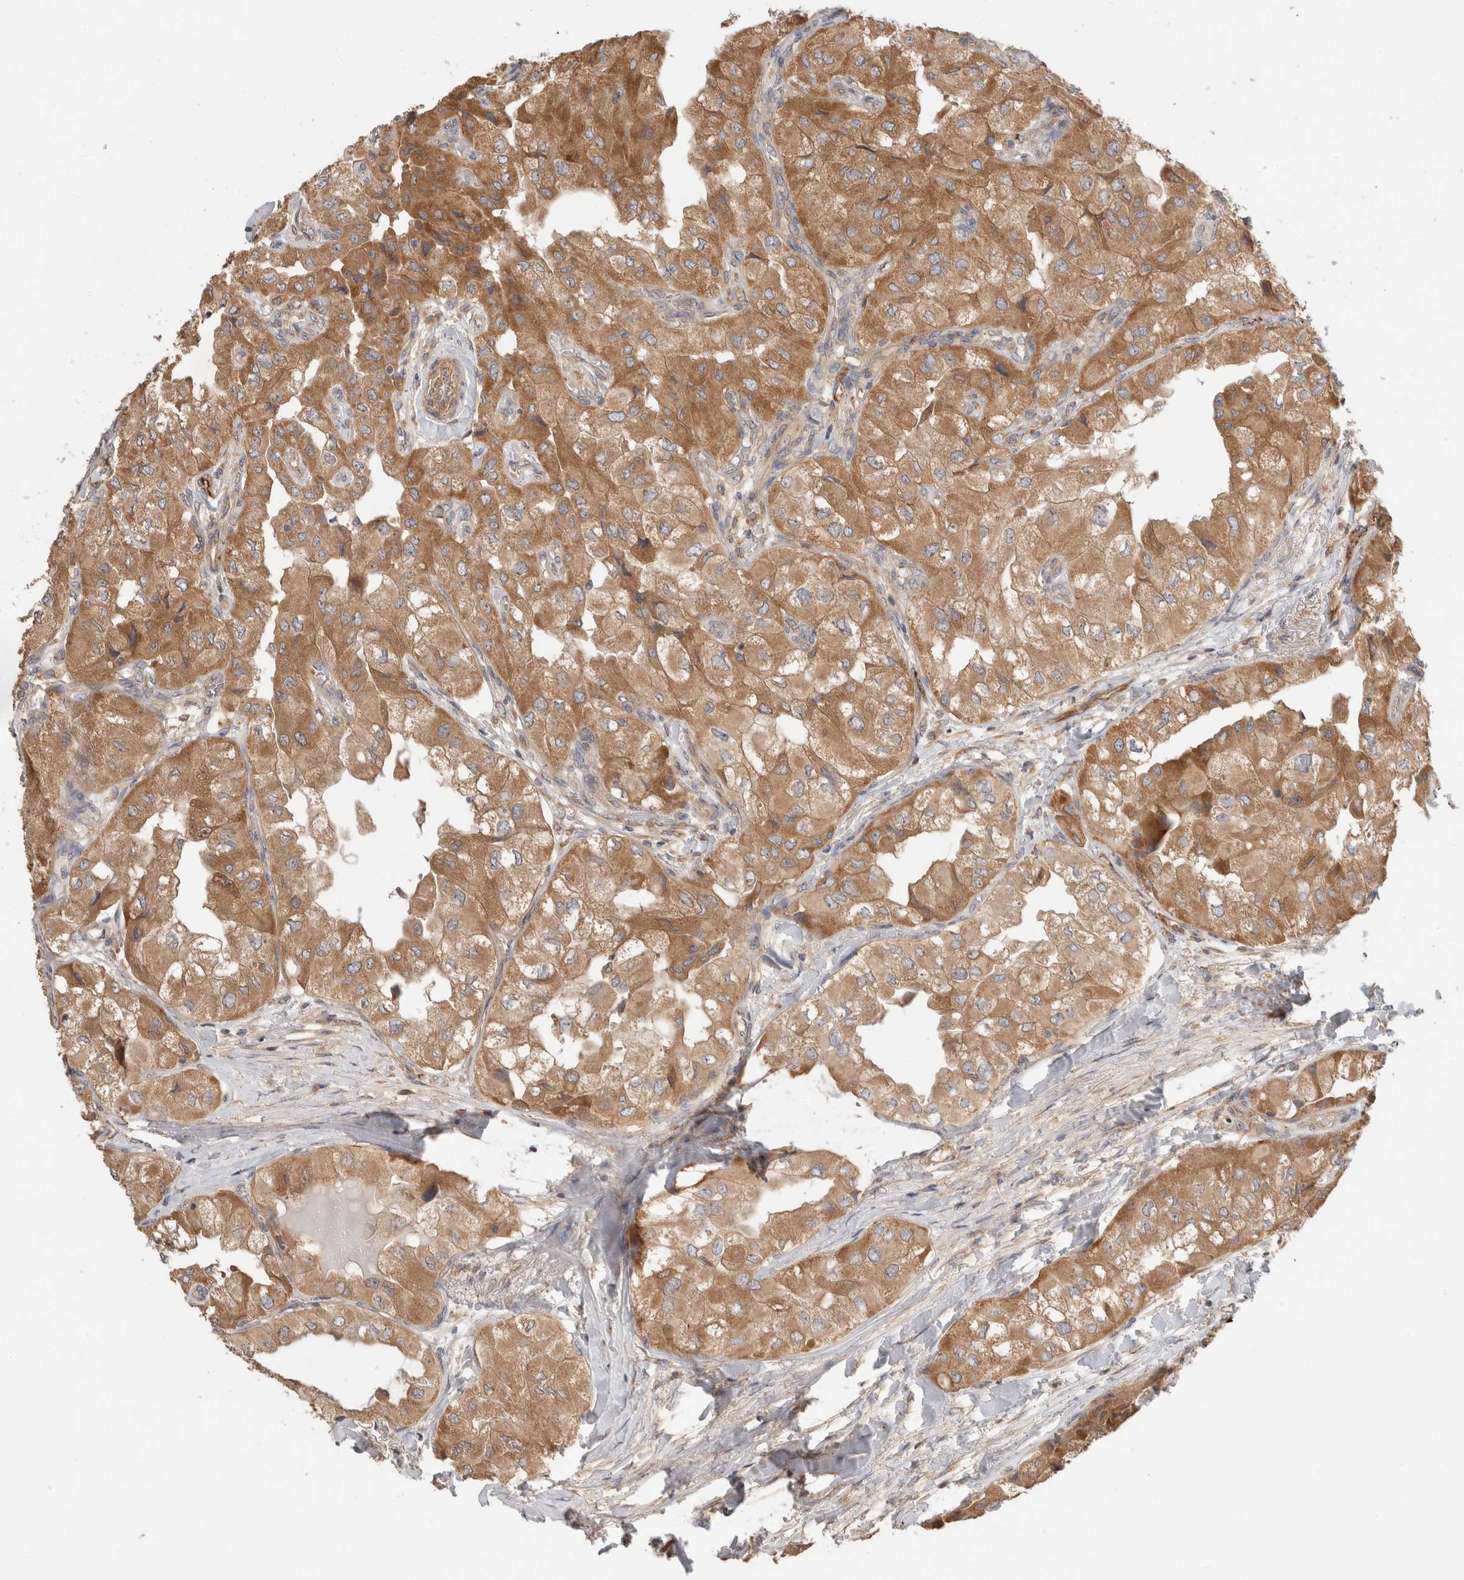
{"staining": {"intensity": "moderate", "quantity": ">75%", "location": "cytoplasmic/membranous"}, "tissue": "thyroid cancer", "cell_type": "Tumor cells", "image_type": "cancer", "snomed": [{"axis": "morphology", "description": "Papillary adenocarcinoma, NOS"}, {"axis": "topography", "description": "Thyroid gland"}], "caption": "High-power microscopy captured an IHC image of papillary adenocarcinoma (thyroid), revealing moderate cytoplasmic/membranous staining in about >75% of tumor cells.", "gene": "SGK3", "patient": {"sex": "female", "age": 59}}